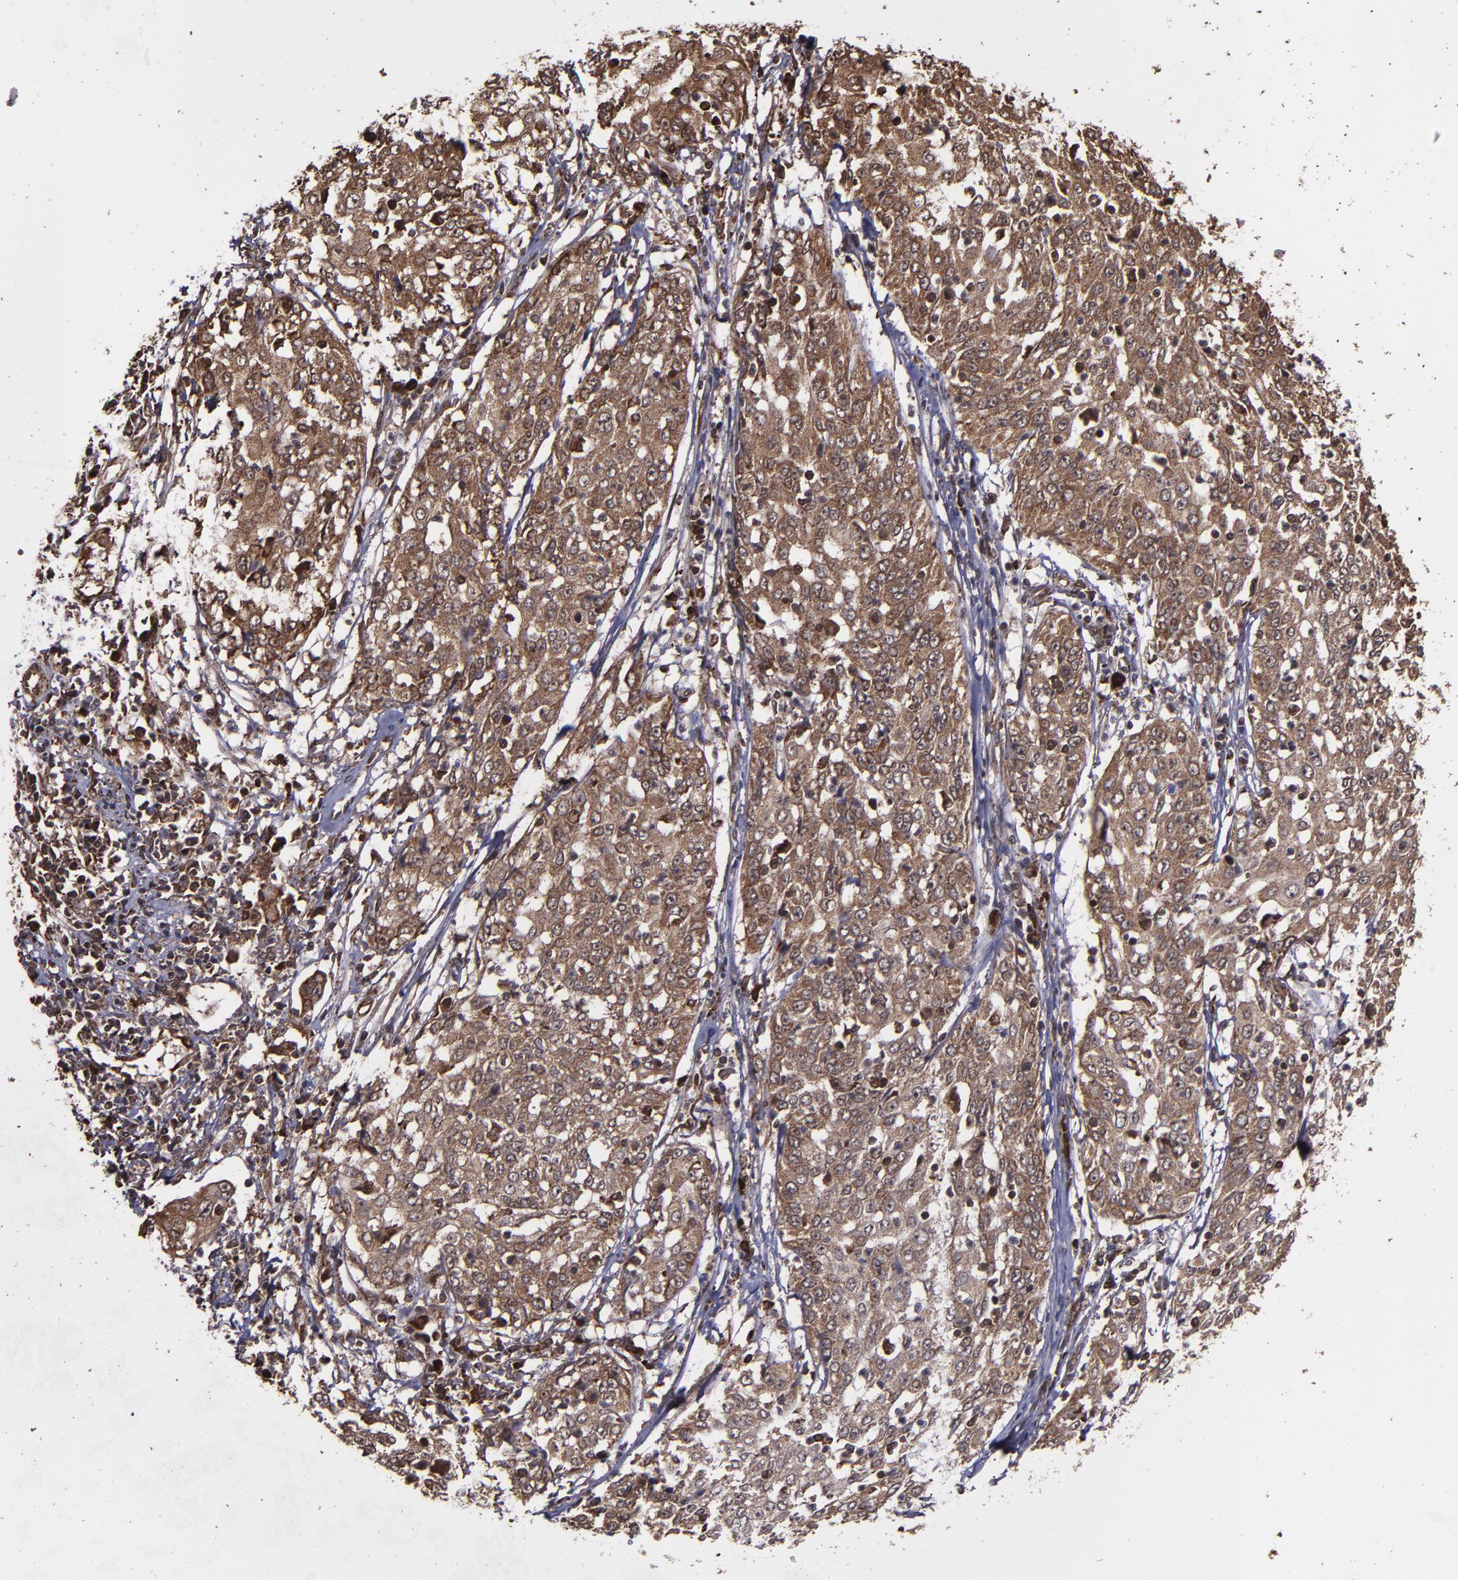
{"staining": {"intensity": "strong", "quantity": ">75%", "location": "cytoplasmic/membranous,nuclear"}, "tissue": "cervical cancer", "cell_type": "Tumor cells", "image_type": "cancer", "snomed": [{"axis": "morphology", "description": "Squamous cell carcinoma, NOS"}, {"axis": "topography", "description": "Cervix"}], "caption": "High-magnification brightfield microscopy of cervical squamous cell carcinoma stained with DAB (brown) and counterstained with hematoxylin (blue). tumor cells exhibit strong cytoplasmic/membranous and nuclear expression is appreciated in about>75% of cells.", "gene": "EIF4ENIF1", "patient": {"sex": "female", "age": 39}}